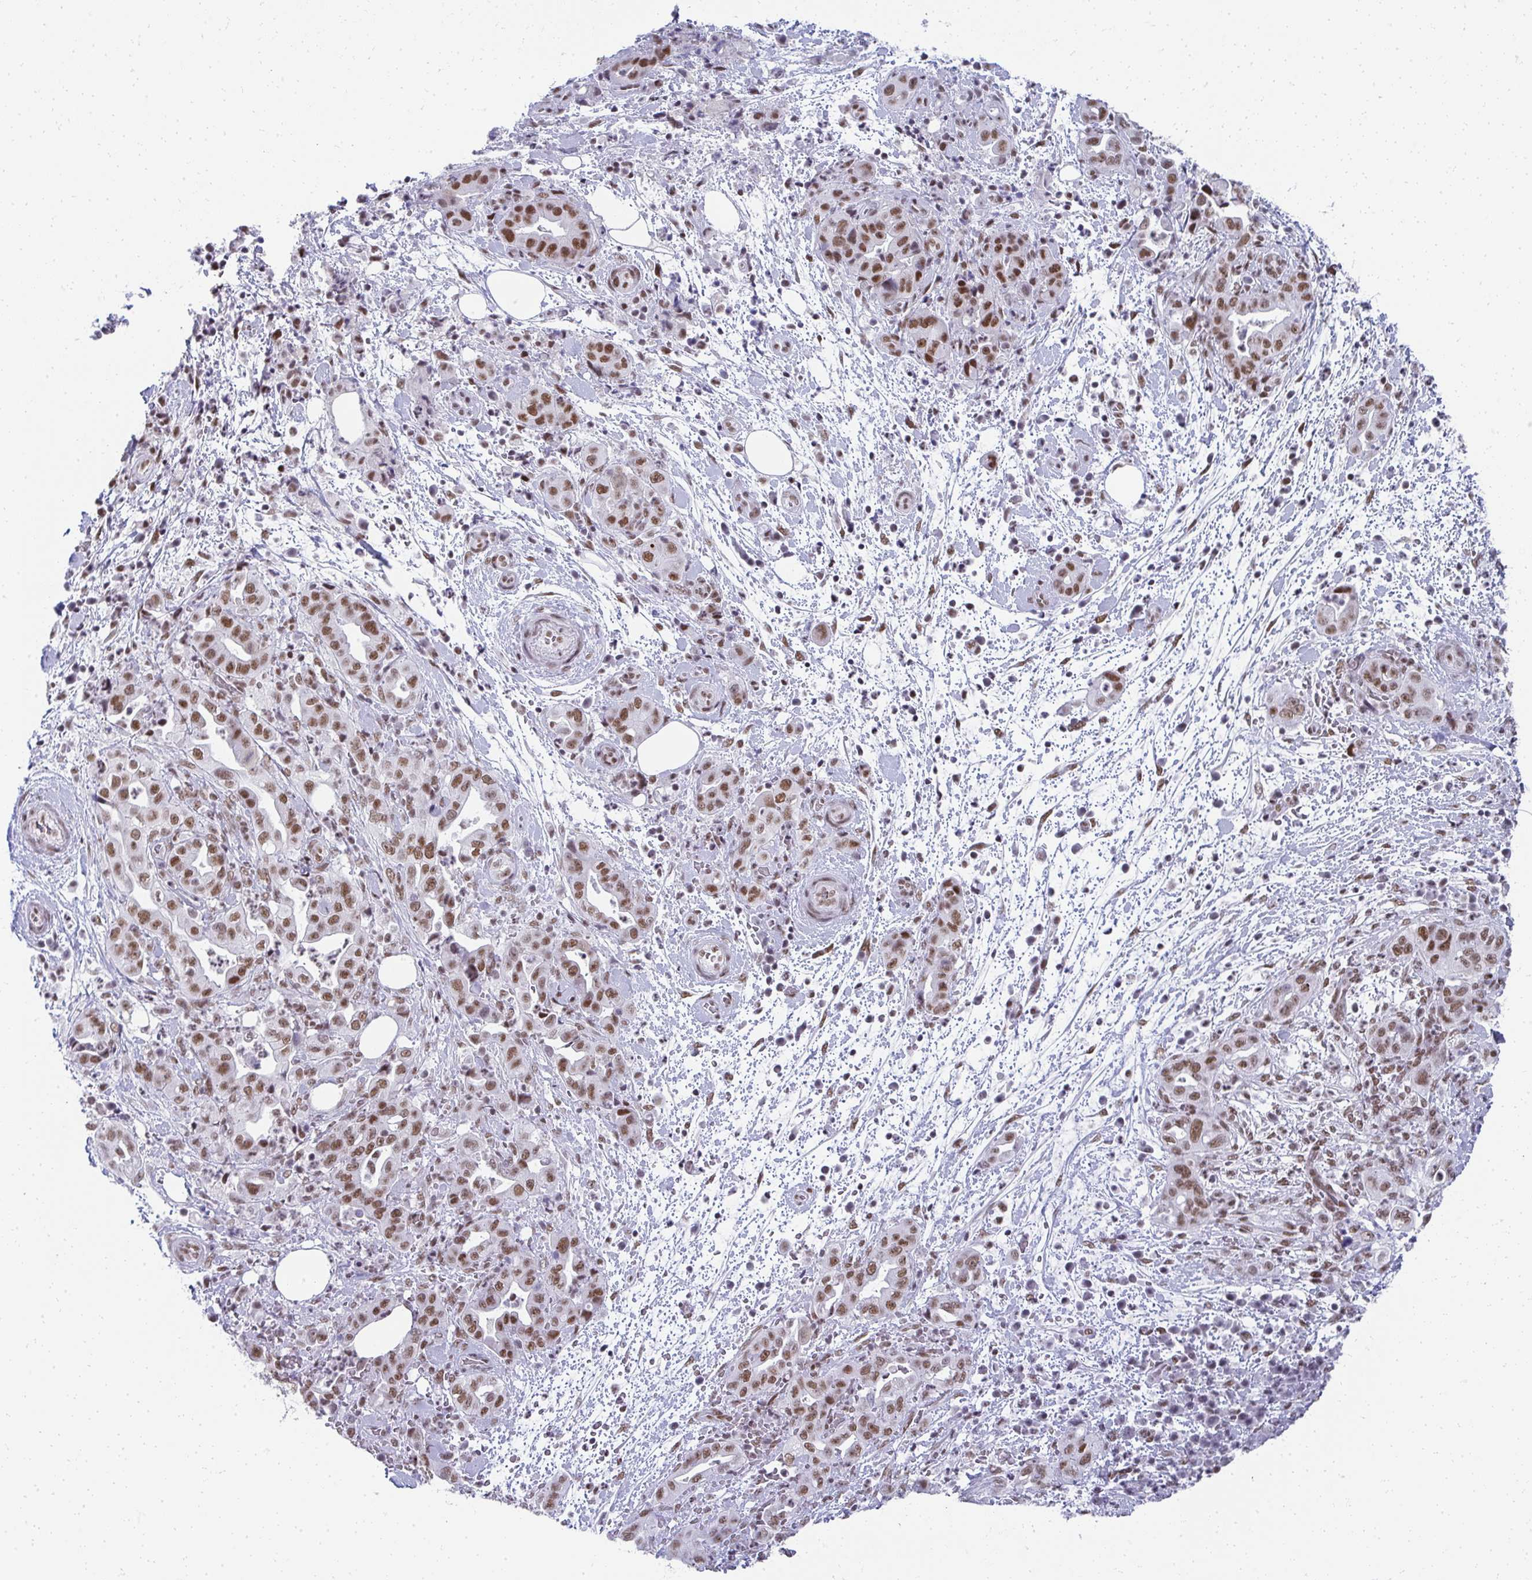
{"staining": {"intensity": "moderate", "quantity": ">75%", "location": "nuclear"}, "tissue": "pancreatic cancer", "cell_type": "Tumor cells", "image_type": "cancer", "snomed": [{"axis": "morphology", "description": "Normal tissue, NOS"}, {"axis": "morphology", "description": "Adenocarcinoma, NOS"}, {"axis": "topography", "description": "Lymph node"}, {"axis": "topography", "description": "Pancreas"}], "caption": "A high-resolution histopathology image shows immunohistochemistry staining of pancreatic cancer, which exhibits moderate nuclear expression in about >75% of tumor cells.", "gene": "CREBBP", "patient": {"sex": "female", "age": 67}}